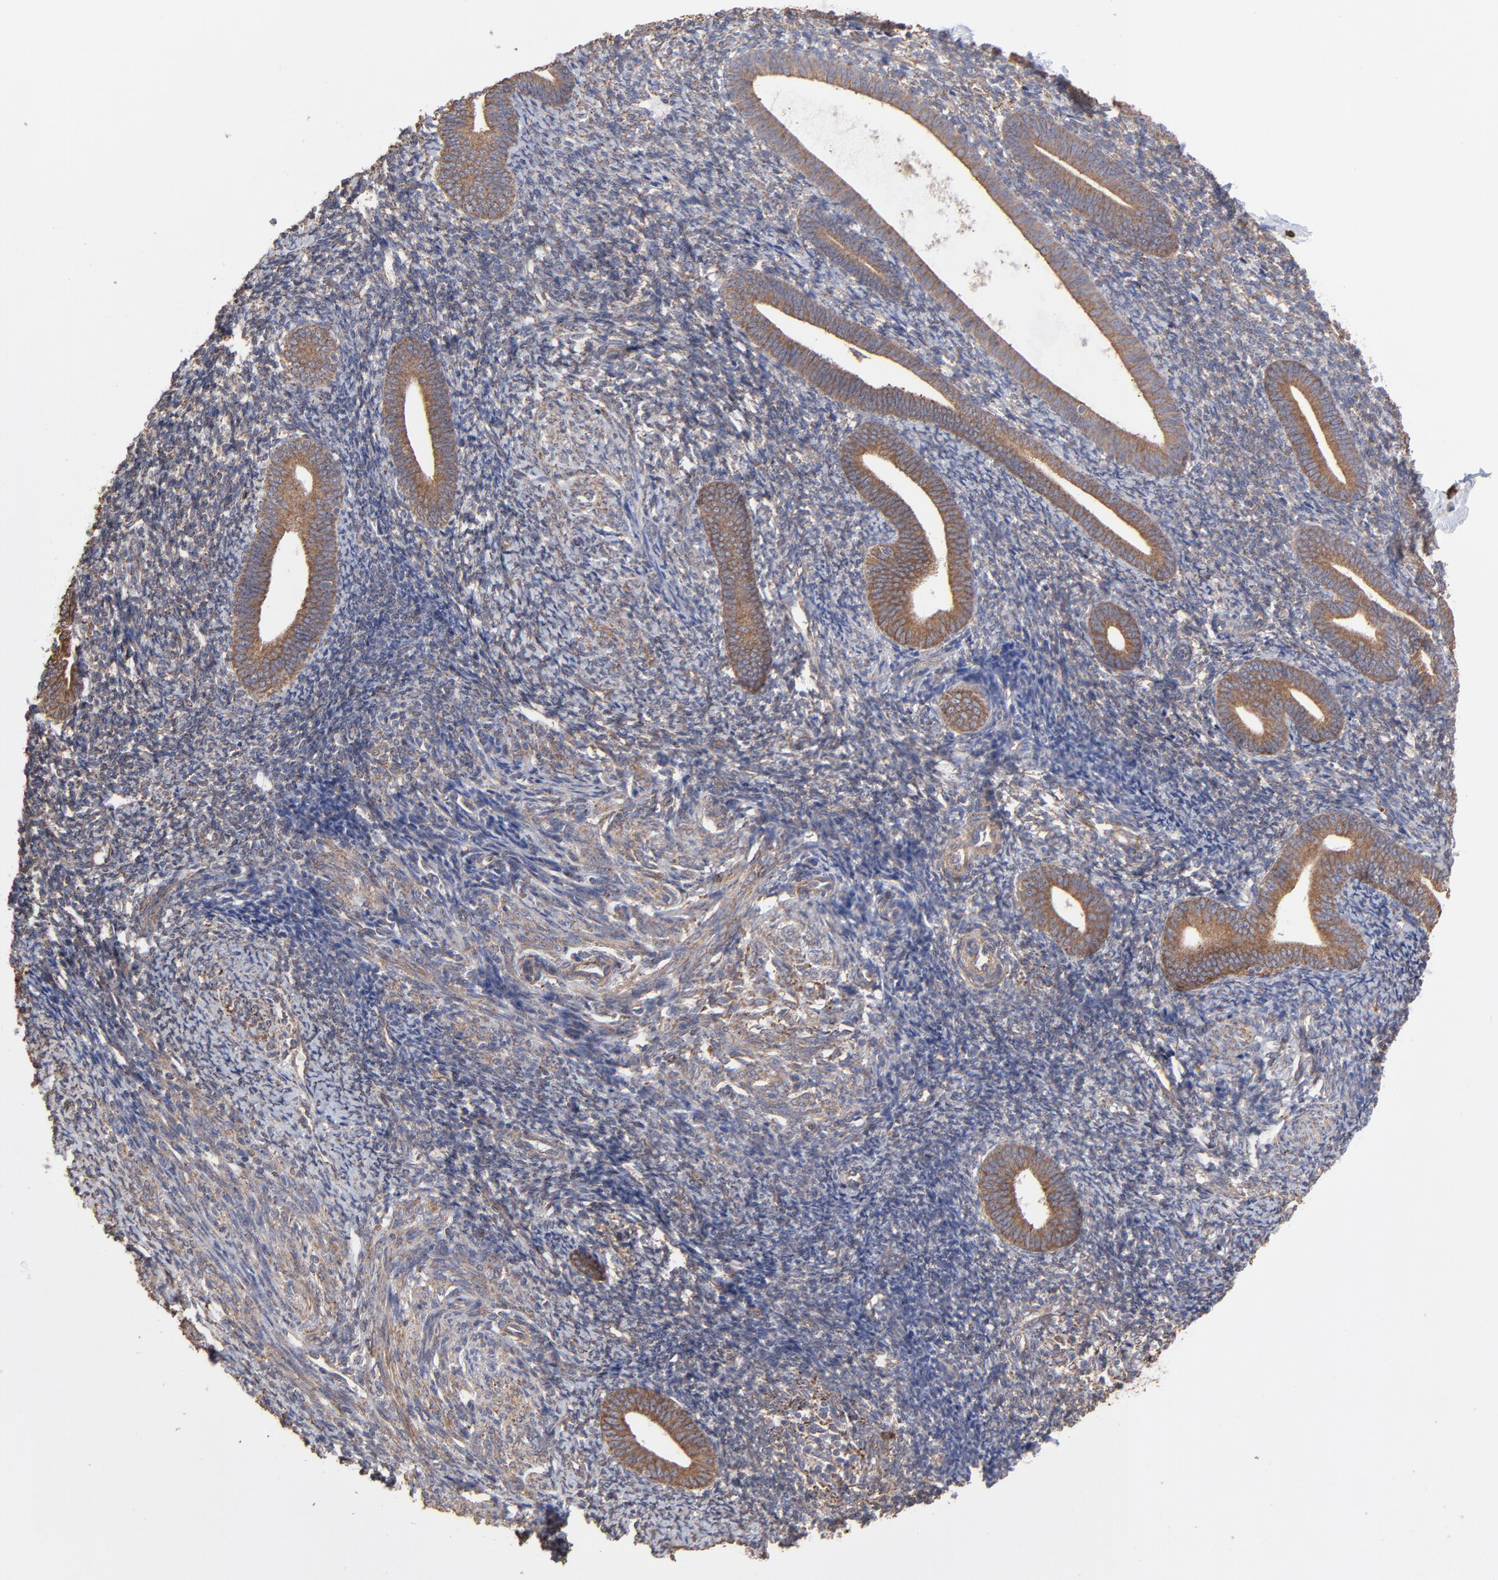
{"staining": {"intensity": "moderate", "quantity": ">75%", "location": "cytoplasmic/membranous"}, "tissue": "endometrium", "cell_type": "Cells in endometrial stroma", "image_type": "normal", "snomed": [{"axis": "morphology", "description": "Normal tissue, NOS"}, {"axis": "topography", "description": "Endometrium"}], "caption": "IHC micrograph of unremarkable endometrium: endometrium stained using IHC displays medium levels of moderate protein expression localized specifically in the cytoplasmic/membranous of cells in endometrial stroma, appearing as a cytoplasmic/membranous brown color.", "gene": "PFKM", "patient": {"sex": "female", "age": 57}}